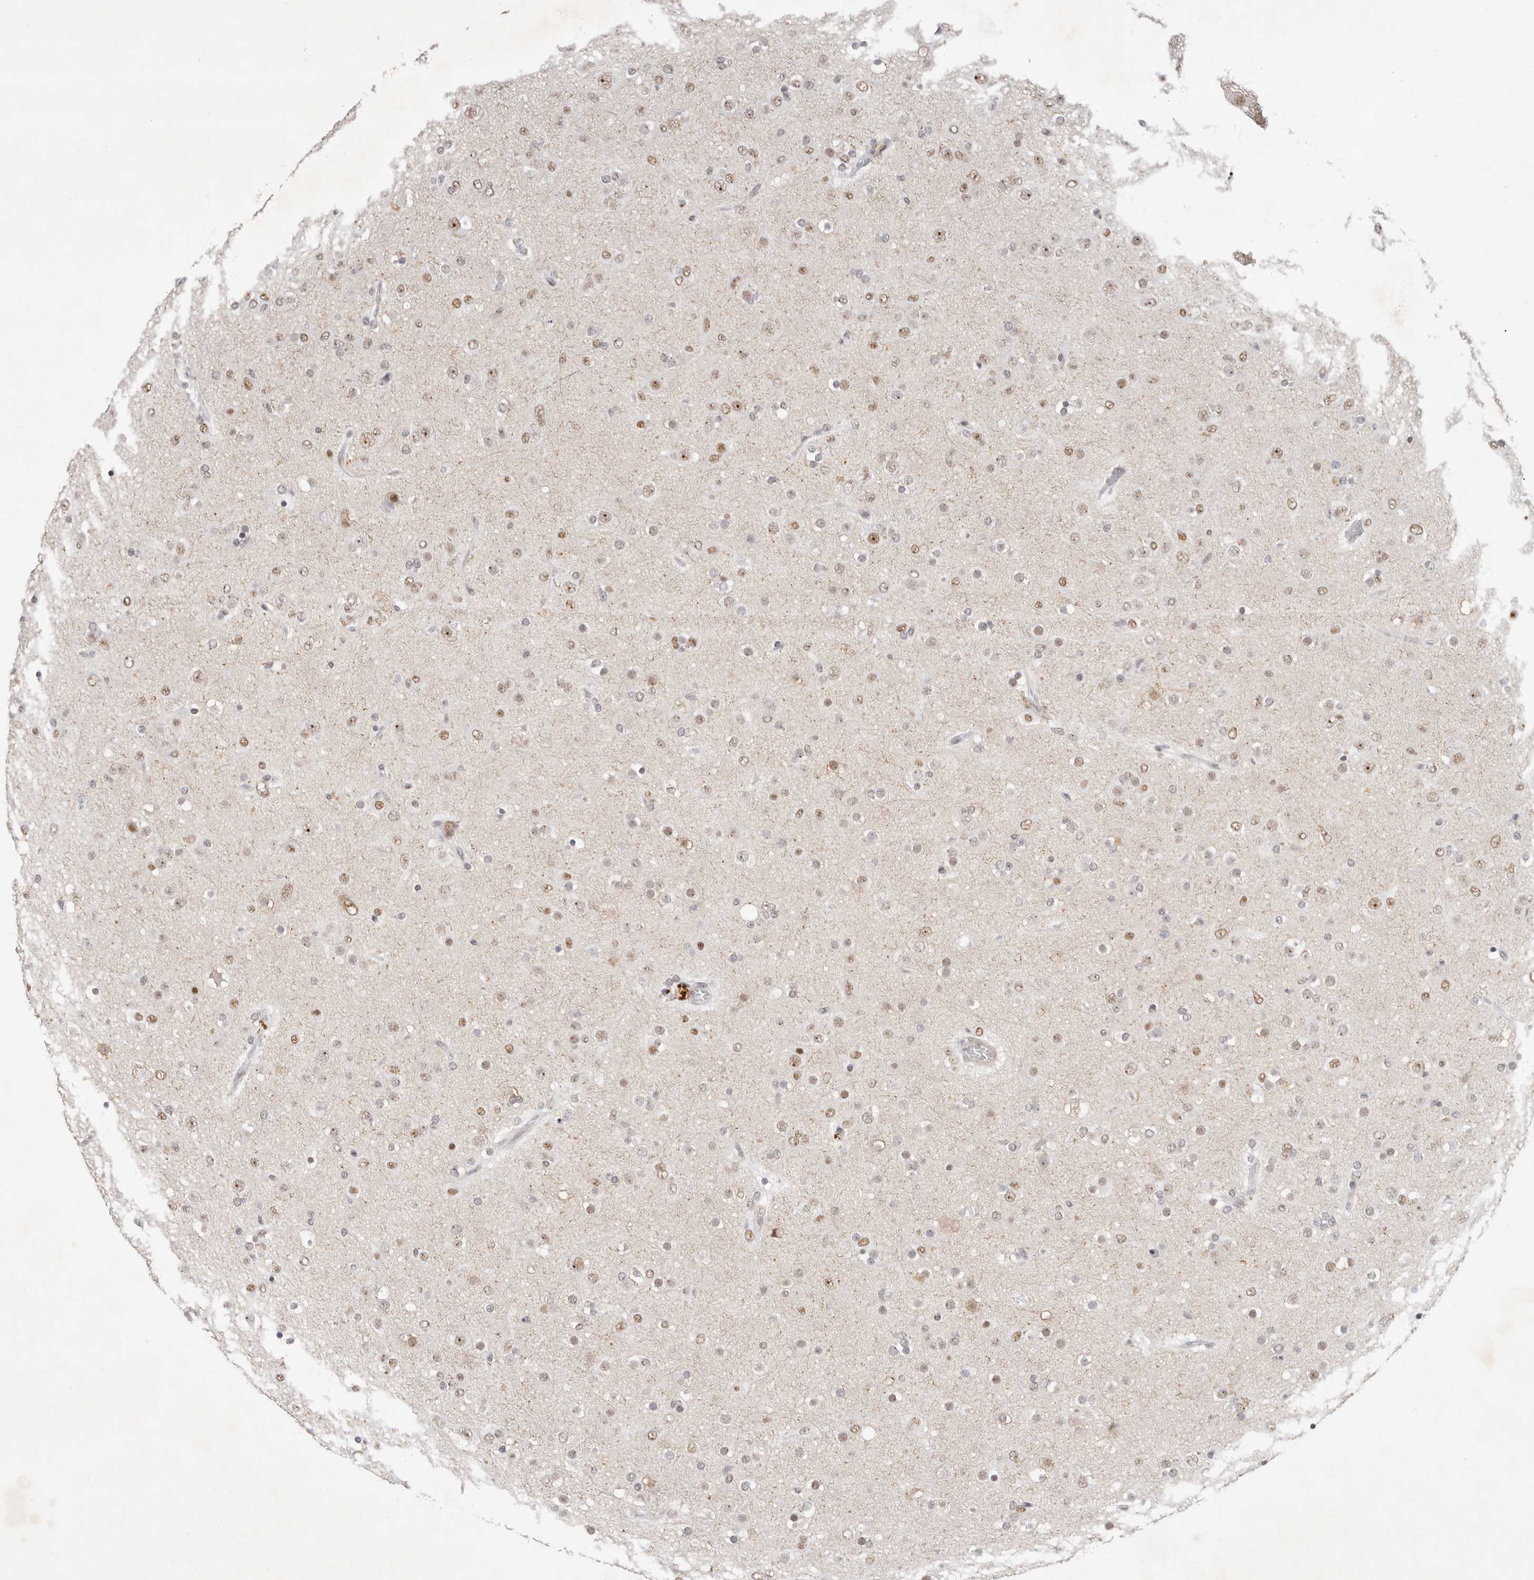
{"staining": {"intensity": "moderate", "quantity": "25%-75%", "location": "nuclear"}, "tissue": "glioma", "cell_type": "Tumor cells", "image_type": "cancer", "snomed": [{"axis": "morphology", "description": "Glioma, malignant, Low grade"}, {"axis": "topography", "description": "Brain"}], "caption": "A brown stain highlights moderate nuclear staining of a protein in human malignant glioma (low-grade) tumor cells. The protein is stained brown, and the nuclei are stained in blue (DAB IHC with brightfield microscopy, high magnification).", "gene": "LARP7", "patient": {"sex": "male", "age": 65}}